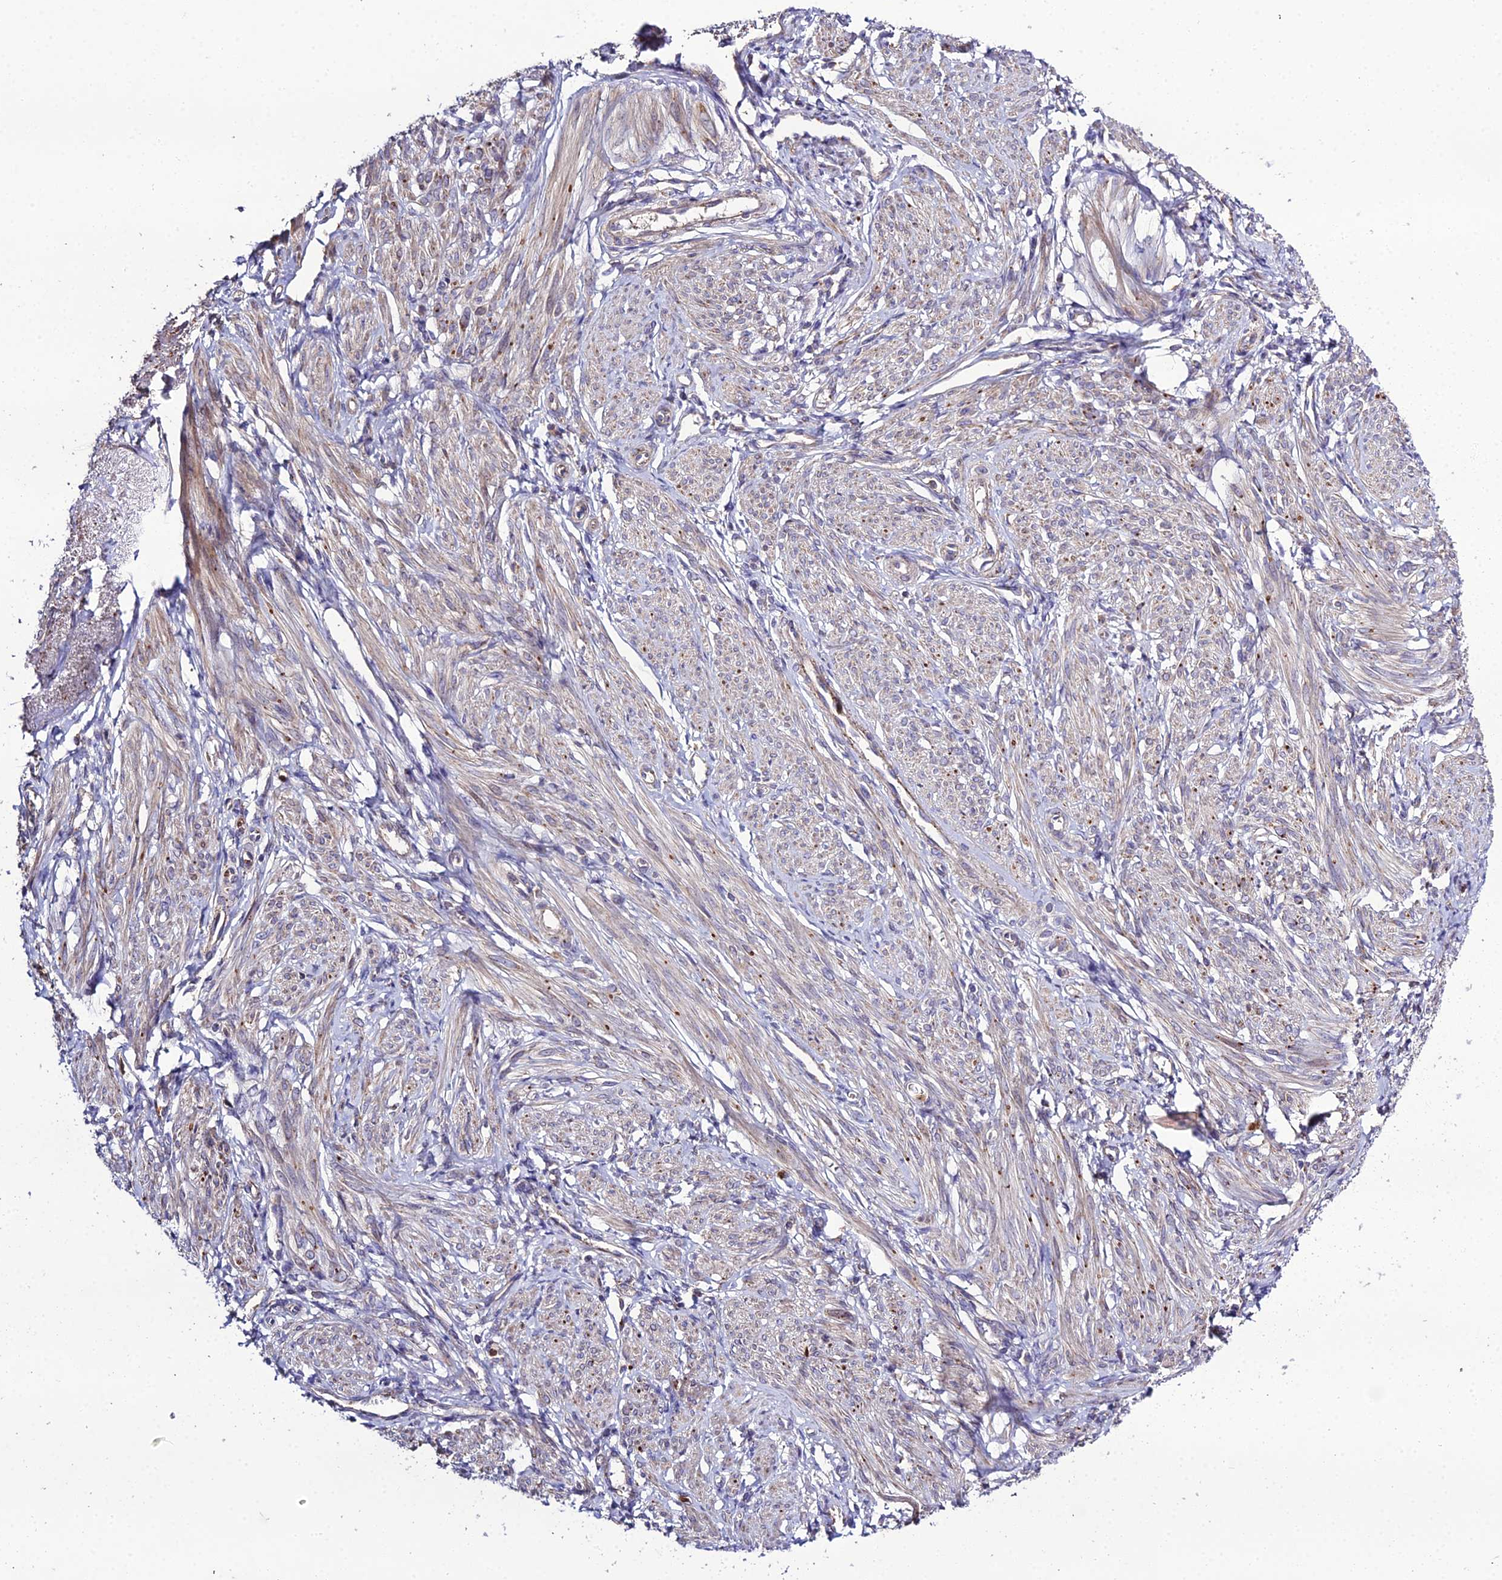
{"staining": {"intensity": "weak", "quantity": "<25%", "location": "cytoplasmic/membranous"}, "tissue": "smooth muscle", "cell_type": "Smooth muscle cells", "image_type": "normal", "snomed": [{"axis": "morphology", "description": "Normal tissue, NOS"}, {"axis": "topography", "description": "Smooth muscle"}], "caption": "This is an IHC photomicrograph of normal smooth muscle. There is no expression in smooth muscle cells.", "gene": "EID2", "patient": {"sex": "female", "age": 39}}